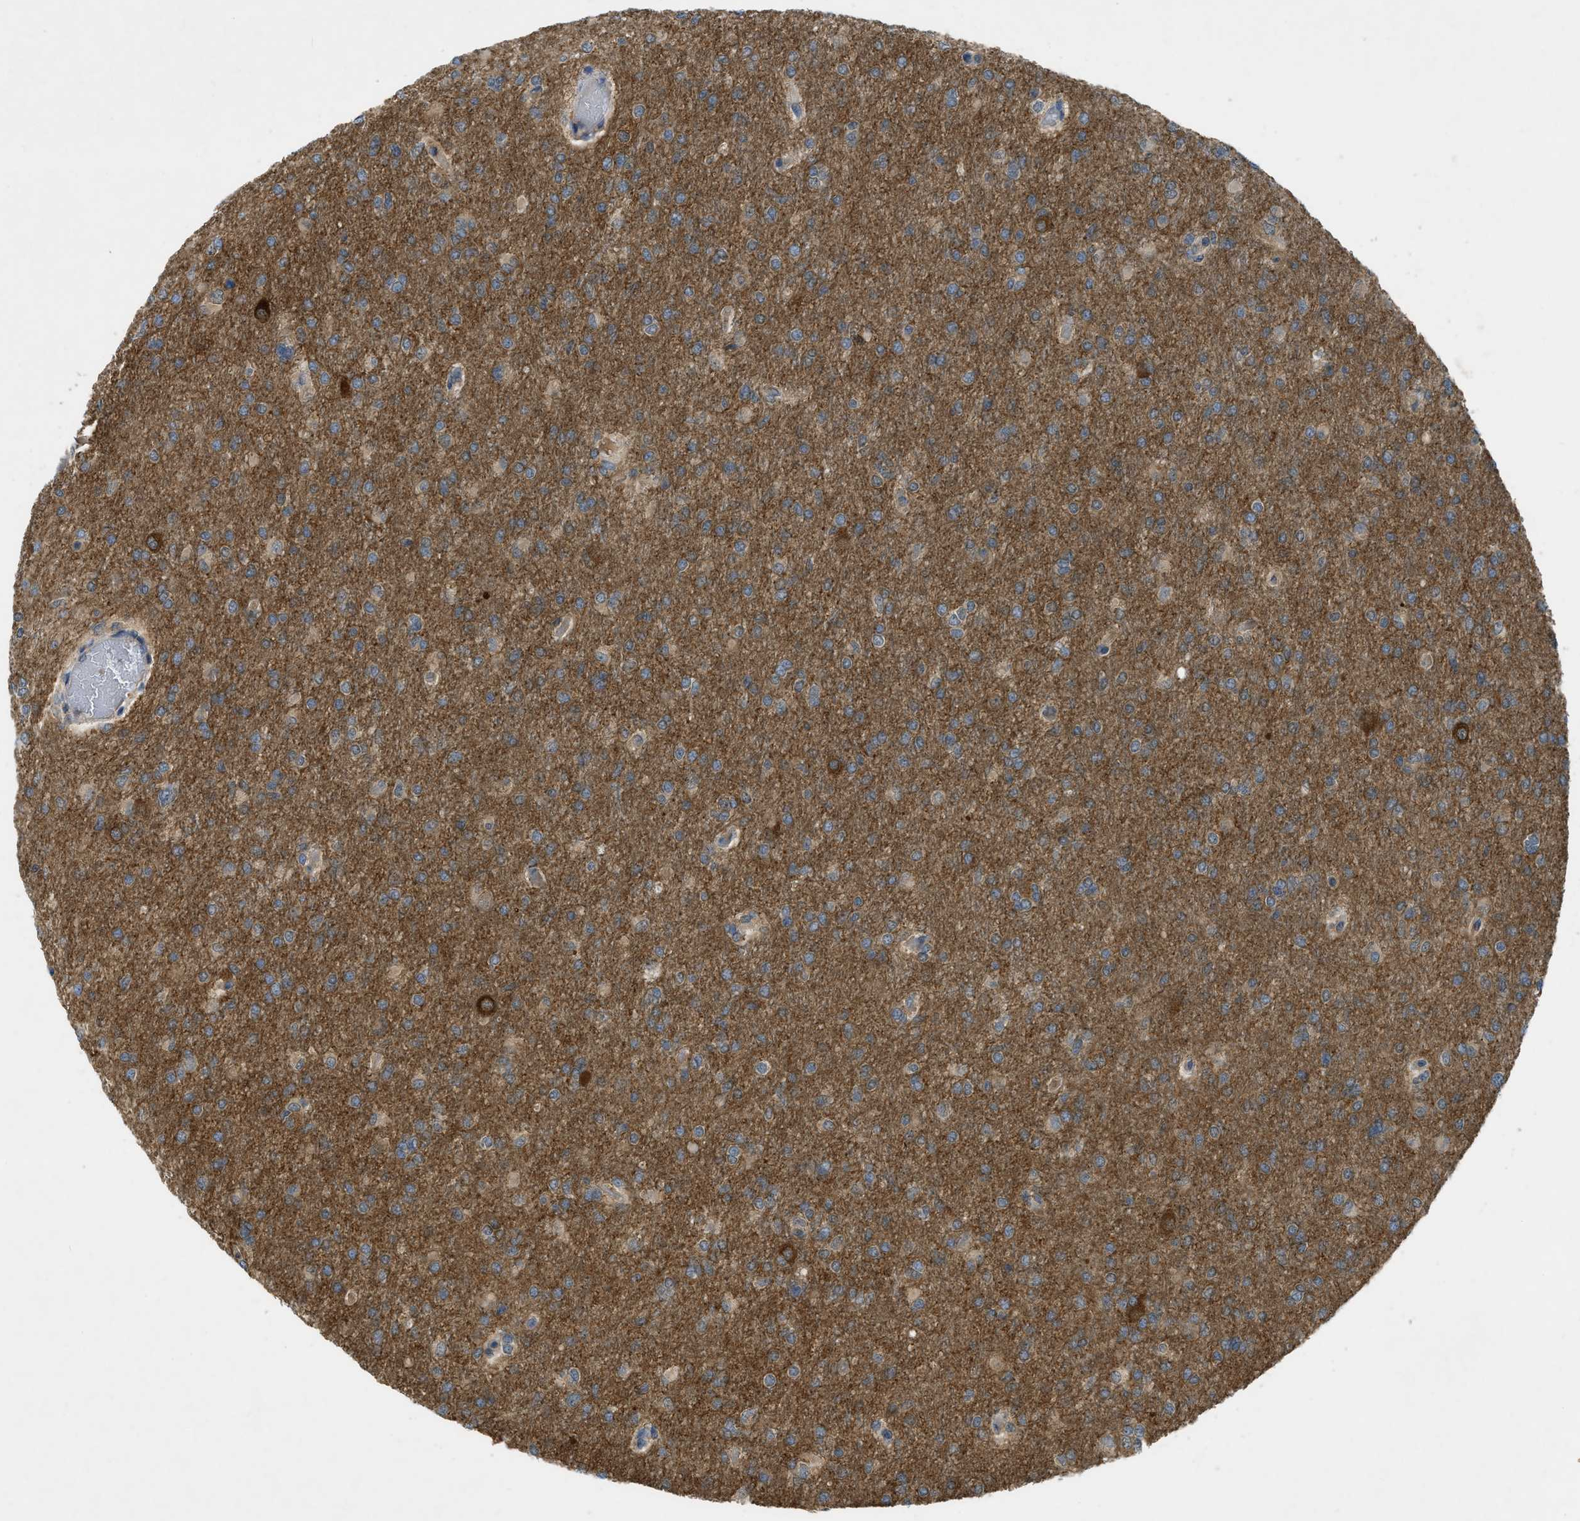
{"staining": {"intensity": "weak", "quantity": ">75%", "location": "cytoplasmic/membranous"}, "tissue": "glioma", "cell_type": "Tumor cells", "image_type": "cancer", "snomed": [{"axis": "morphology", "description": "Glioma, malignant, High grade"}, {"axis": "topography", "description": "Cerebral cortex"}], "caption": "IHC of human malignant high-grade glioma shows low levels of weak cytoplasmic/membranous positivity in about >75% of tumor cells.", "gene": "PPP3CA", "patient": {"sex": "female", "age": 36}}